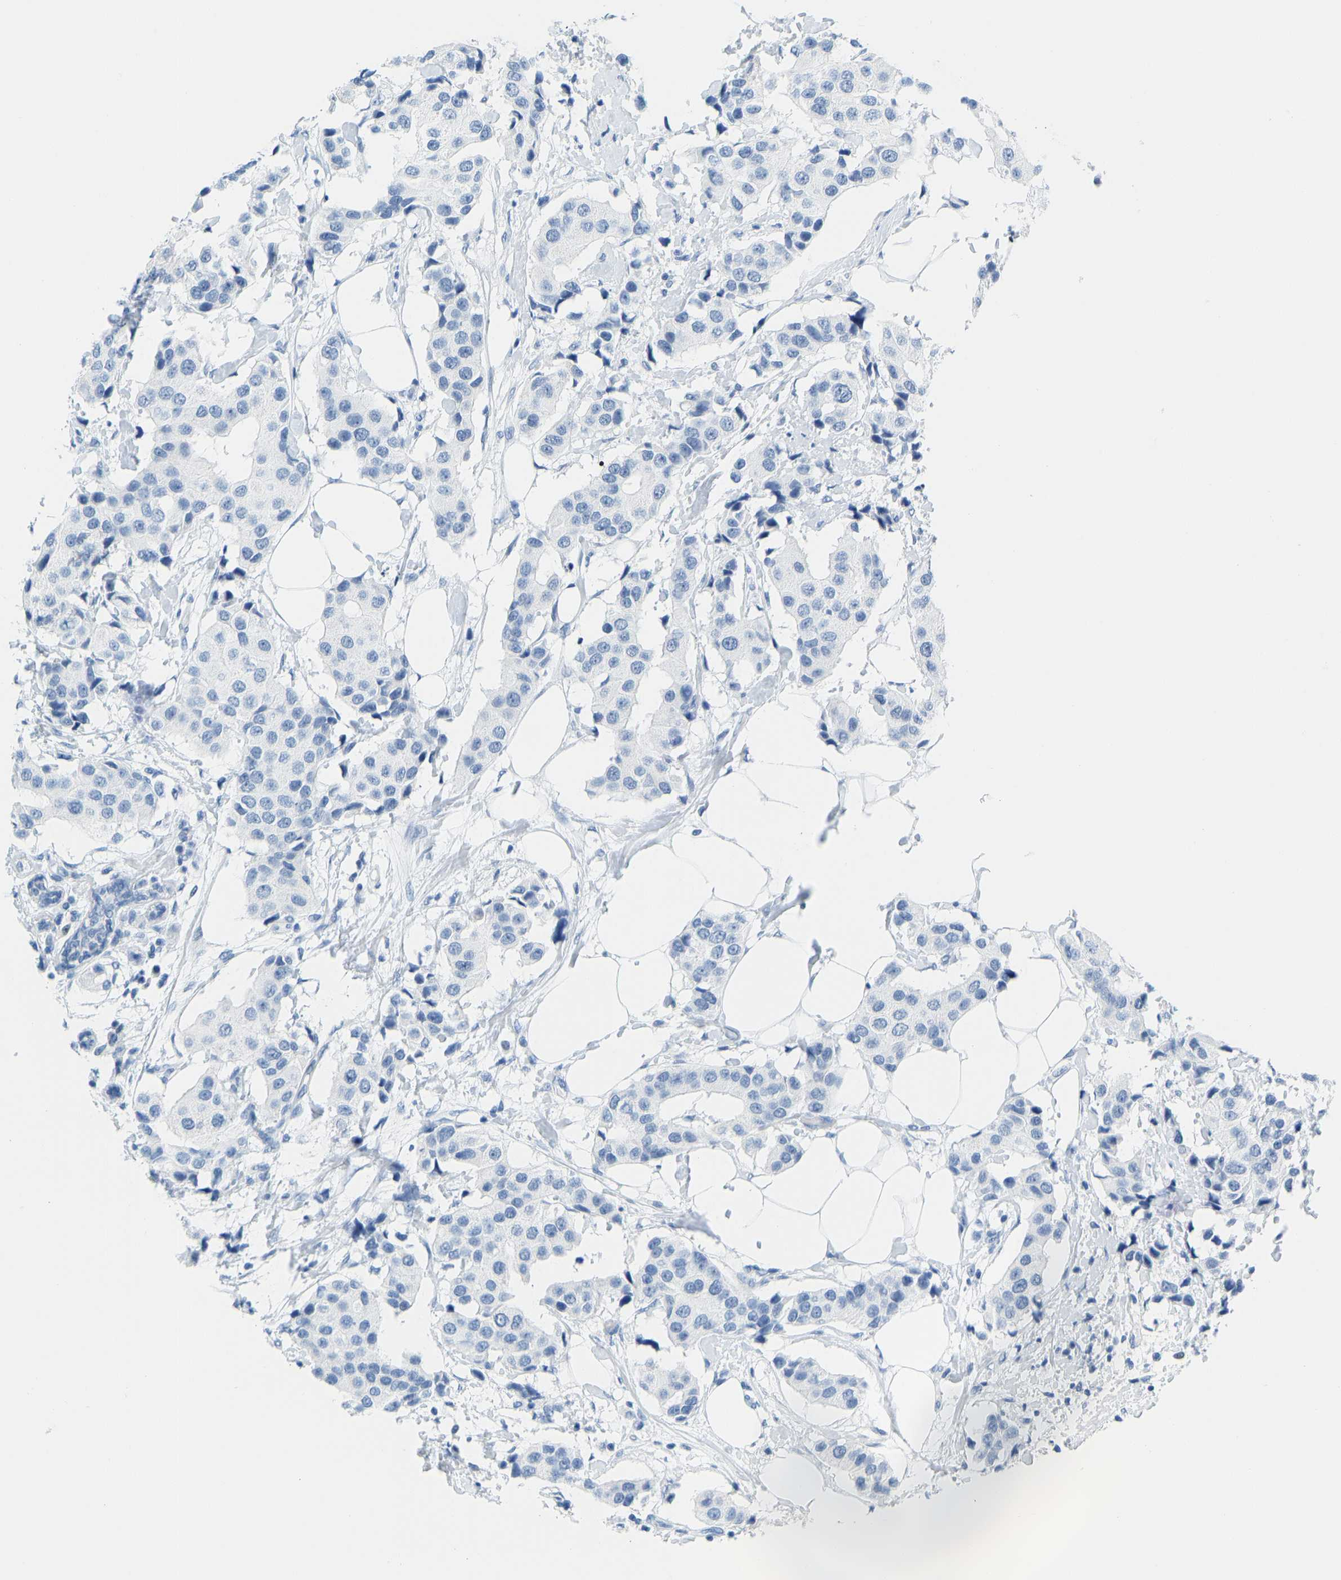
{"staining": {"intensity": "negative", "quantity": "none", "location": "none"}, "tissue": "breast cancer", "cell_type": "Tumor cells", "image_type": "cancer", "snomed": [{"axis": "morphology", "description": "Normal tissue, NOS"}, {"axis": "morphology", "description": "Duct carcinoma"}, {"axis": "topography", "description": "Breast"}], "caption": "DAB (3,3'-diaminobenzidine) immunohistochemical staining of breast infiltrating ductal carcinoma exhibits no significant positivity in tumor cells.", "gene": "SERPINB3", "patient": {"sex": "female", "age": 39}}